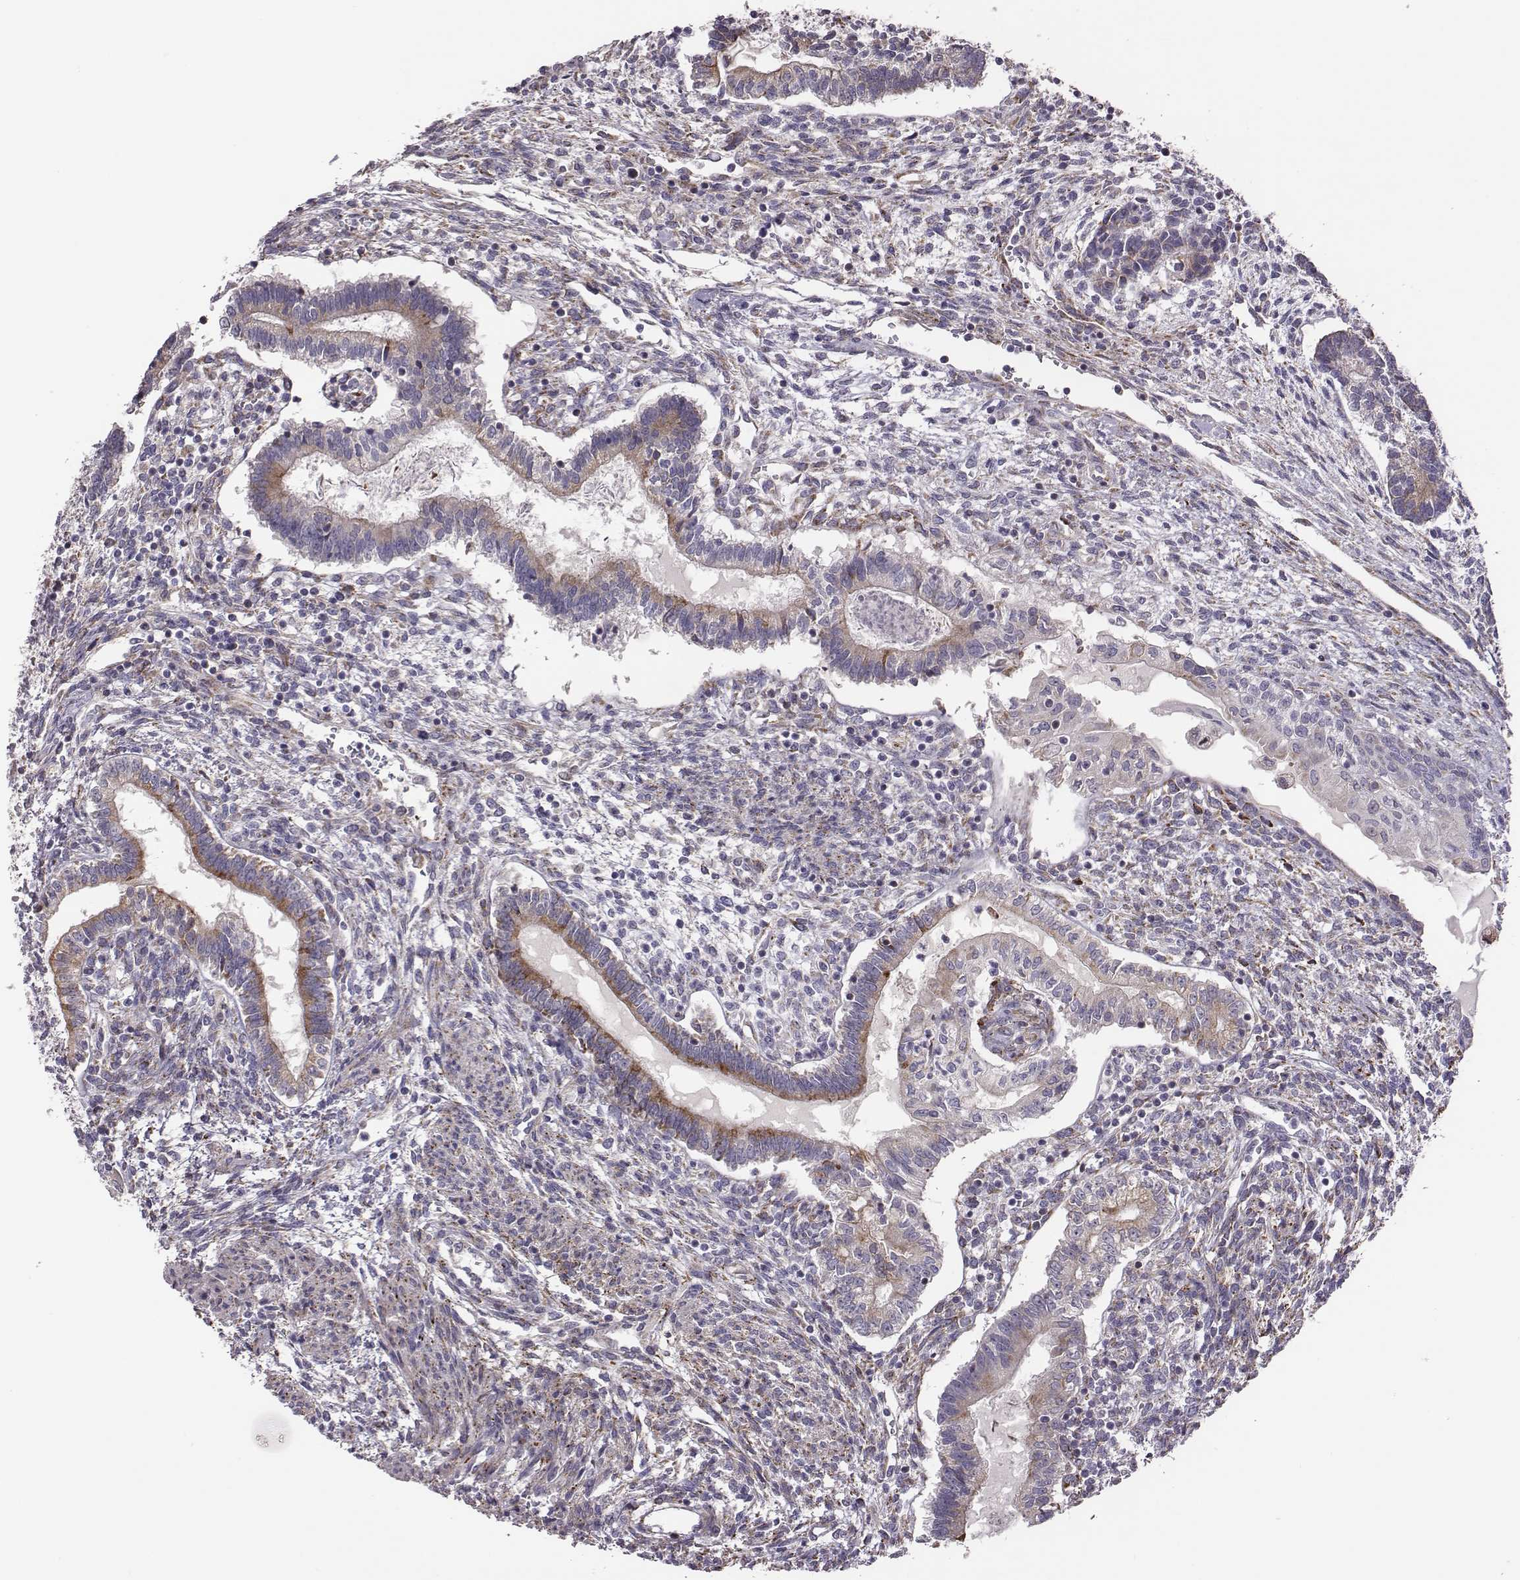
{"staining": {"intensity": "strong", "quantity": "<25%", "location": "cytoplasmic/membranous"}, "tissue": "testis cancer", "cell_type": "Tumor cells", "image_type": "cancer", "snomed": [{"axis": "morphology", "description": "Carcinoma, Embryonal, NOS"}, {"axis": "topography", "description": "Testis"}], "caption": "Protein staining of testis embryonal carcinoma tissue displays strong cytoplasmic/membranous expression in about <25% of tumor cells.", "gene": "SELENOI", "patient": {"sex": "male", "age": 37}}